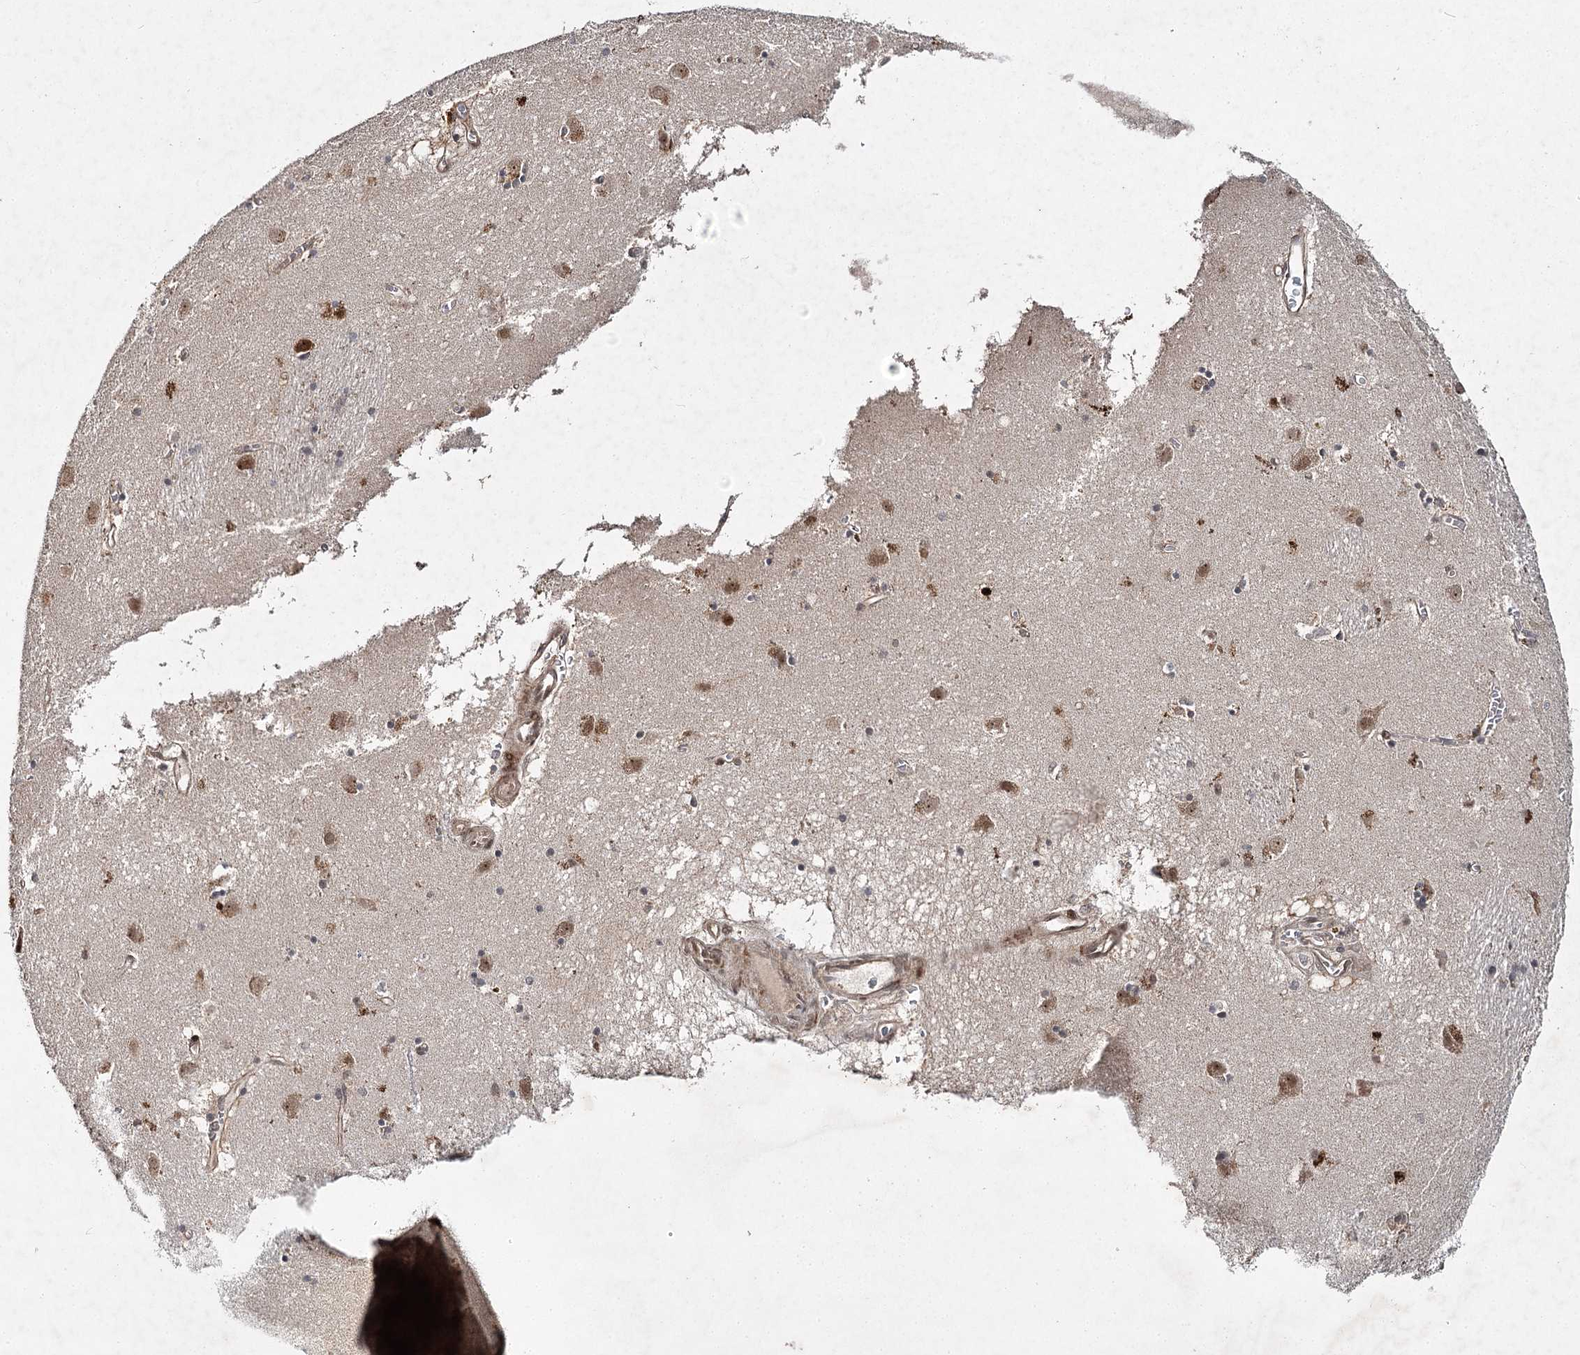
{"staining": {"intensity": "negative", "quantity": "none", "location": "none"}, "tissue": "caudate", "cell_type": "Glial cells", "image_type": "normal", "snomed": [{"axis": "morphology", "description": "Normal tissue, NOS"}, {"axis": "topography", "description": "Lateral ventricle wall"}], "caption": "Immunohistochemistry of benign human caudate reveals no expression in glial cells.", "gene": "DCUN1D4", "patient": {"sex": "male", "age": 70}}